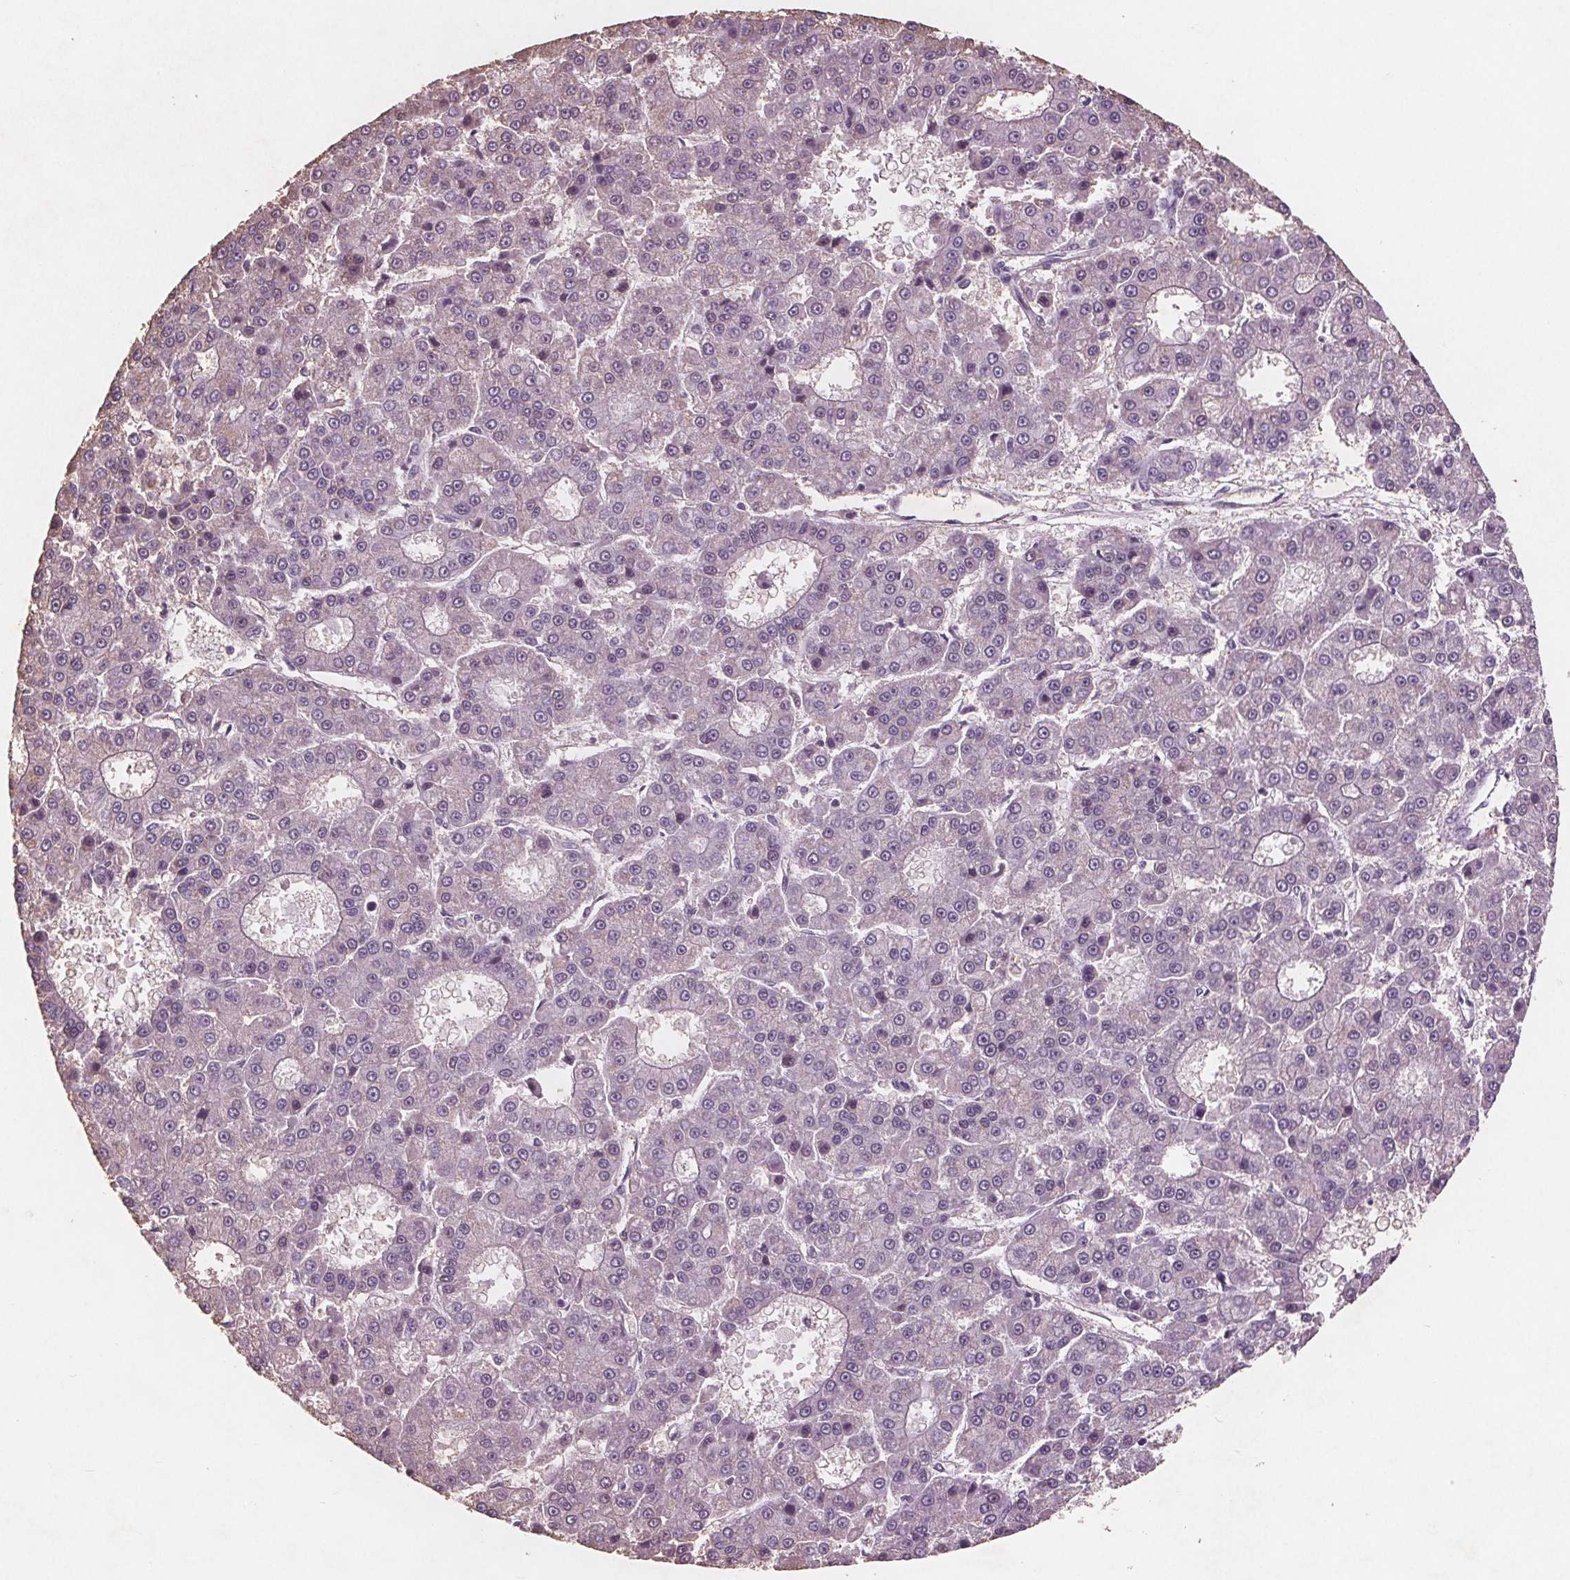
{"staining": {"intensity": "negative", "quantity": "none", "location": "none"}, "tissue": "liver cancer", "cell_type": "Tumor cells", "image_type": "cancer", "snomed": [{"axis": "morphology", "description": "Carcinoma, Hepatocellular, NOS"}, {"axis": "topography", "description": "Liver"}], "caption": "Tumor cells are negative for protein expression in human liver hepatocellular carcinoma.", "gene": "PTPN14", "patient": {"sex": "male", "age": 70}}